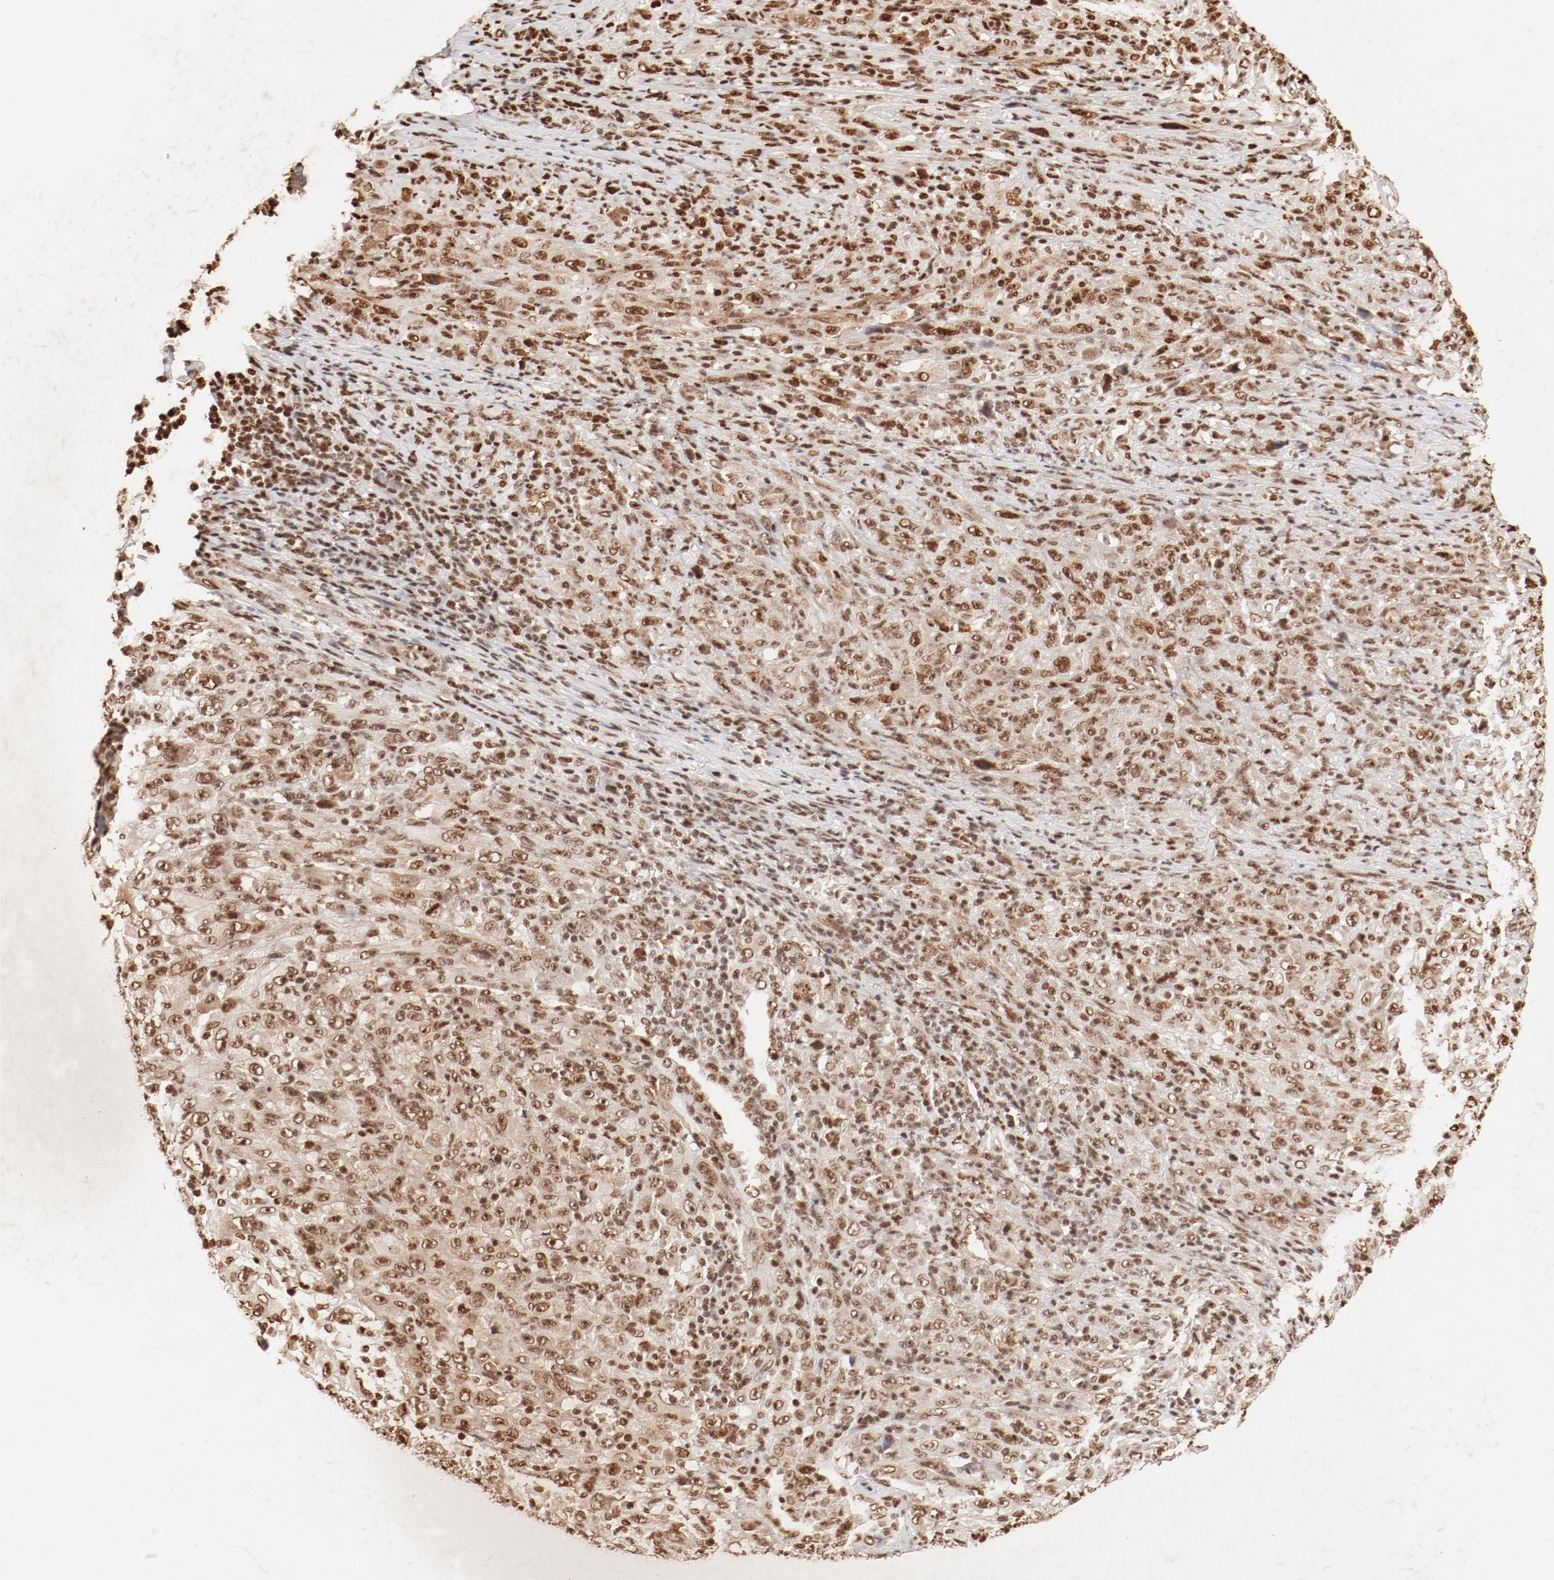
{"staining": {"intensity": "weak", "quantity": "25%-75%", "location": "nuclear"}, "tissue": "melanoma", "cell_type": "Tumor cells", "image_type": "cancer", "snomed": [{"axis": "morphology", "description": "Malignant melanoma, Metastatic site"}, {"axis": "topography", "description": "Skin"}], "caption": "This histopathology image displays malignant melanoma (metastatic site) stained with immunohistochemistry to label a protein in brown. The nuclear of tumor cells show weak positivity for the protein. Nuclei are counter-stained blue.", "gene": "FAM50A", "patient": {"sex": "female", "age": 56}}